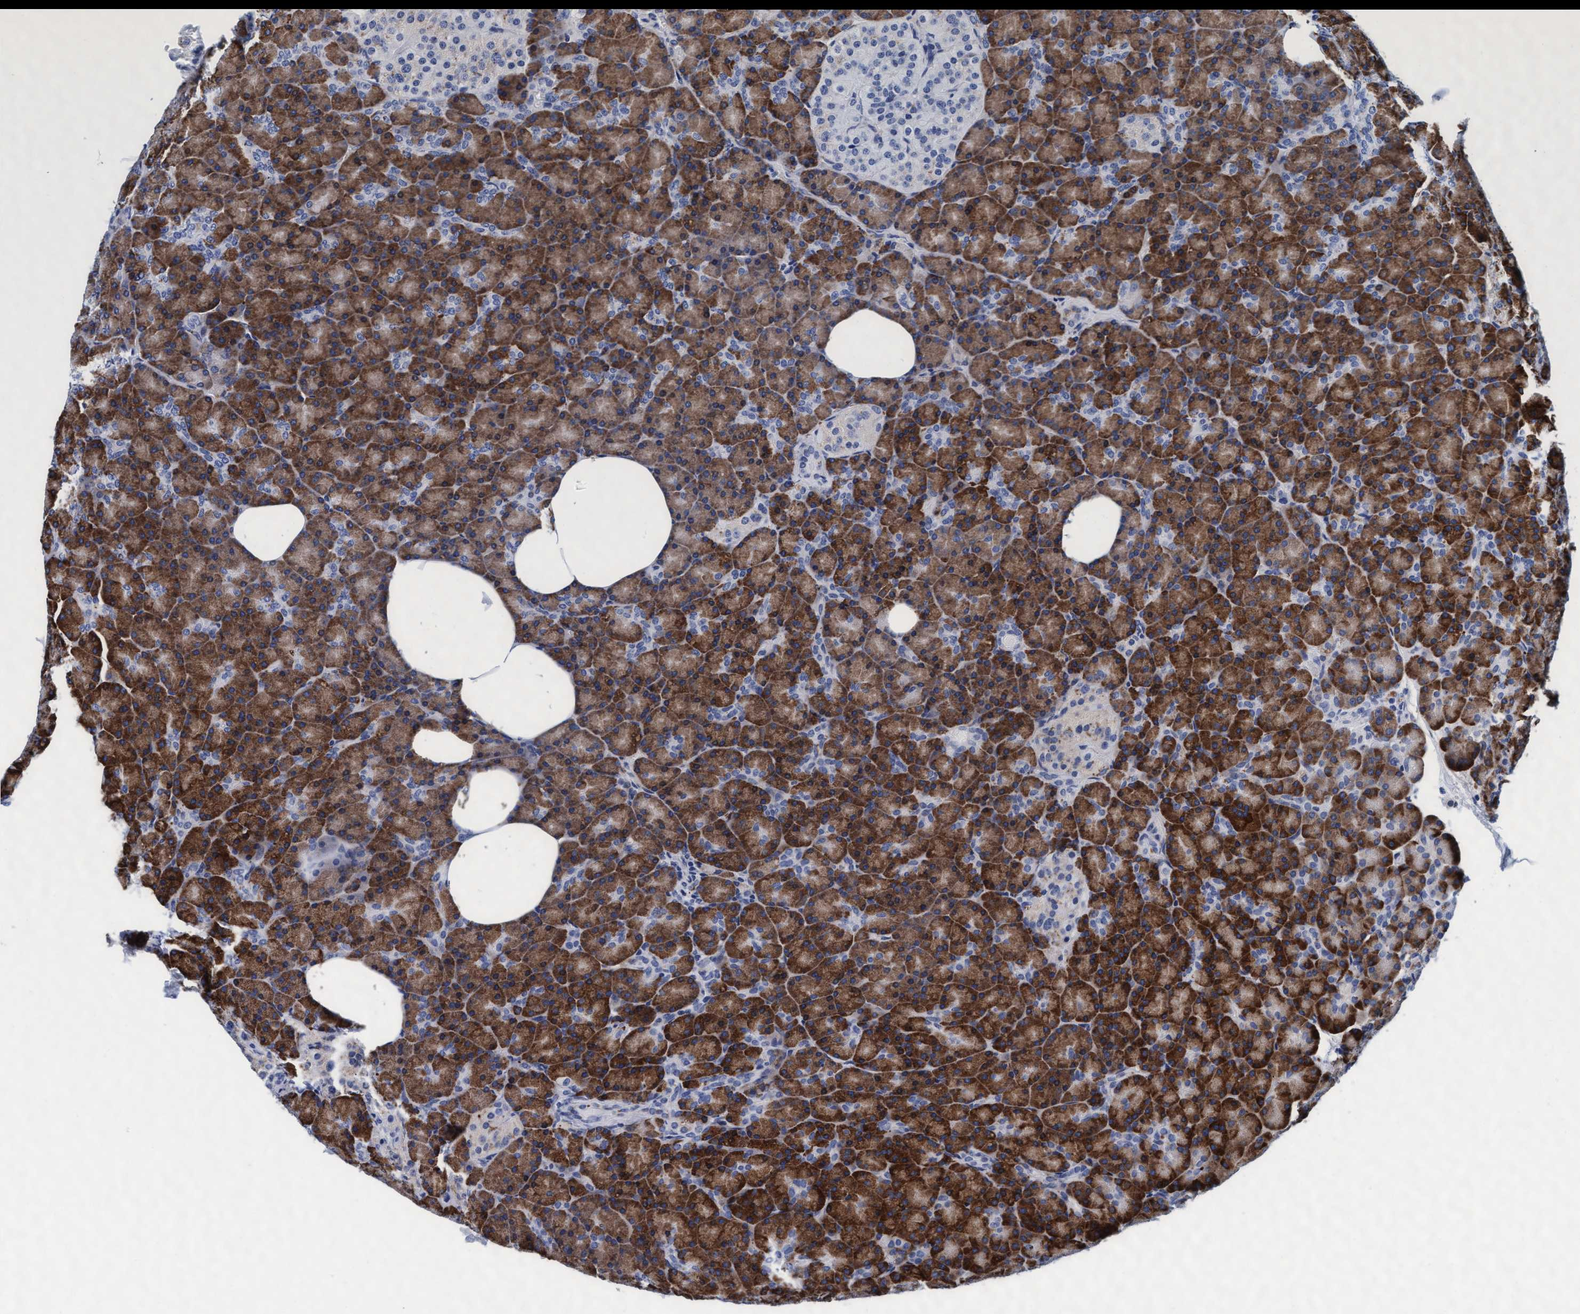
{"staining": {"intensity": "strong", "quantity": ">75%", "location": "cytoplasmic/membranous"}, "tissue": "pancreas", "cell_type": "Exocrine glandular cells", "image_type": "normal", "snomed": [{"axis": "morphology", "description": "Normal tissue, NOS"}, {"axis": "topography", "description": "Pancreas"}], "caption": "Protein staining of benign pancreas demonstrates strong cytoplasmic/membranous expression in approximately >75% of exocrine glandular cells. The protein is stained brown, and the nuclei are stained in blue (DAB IHC with brightfield microscopy, high magnification).", "gene": "ARSG", "patient": {"sex": "female", "age": 43}}